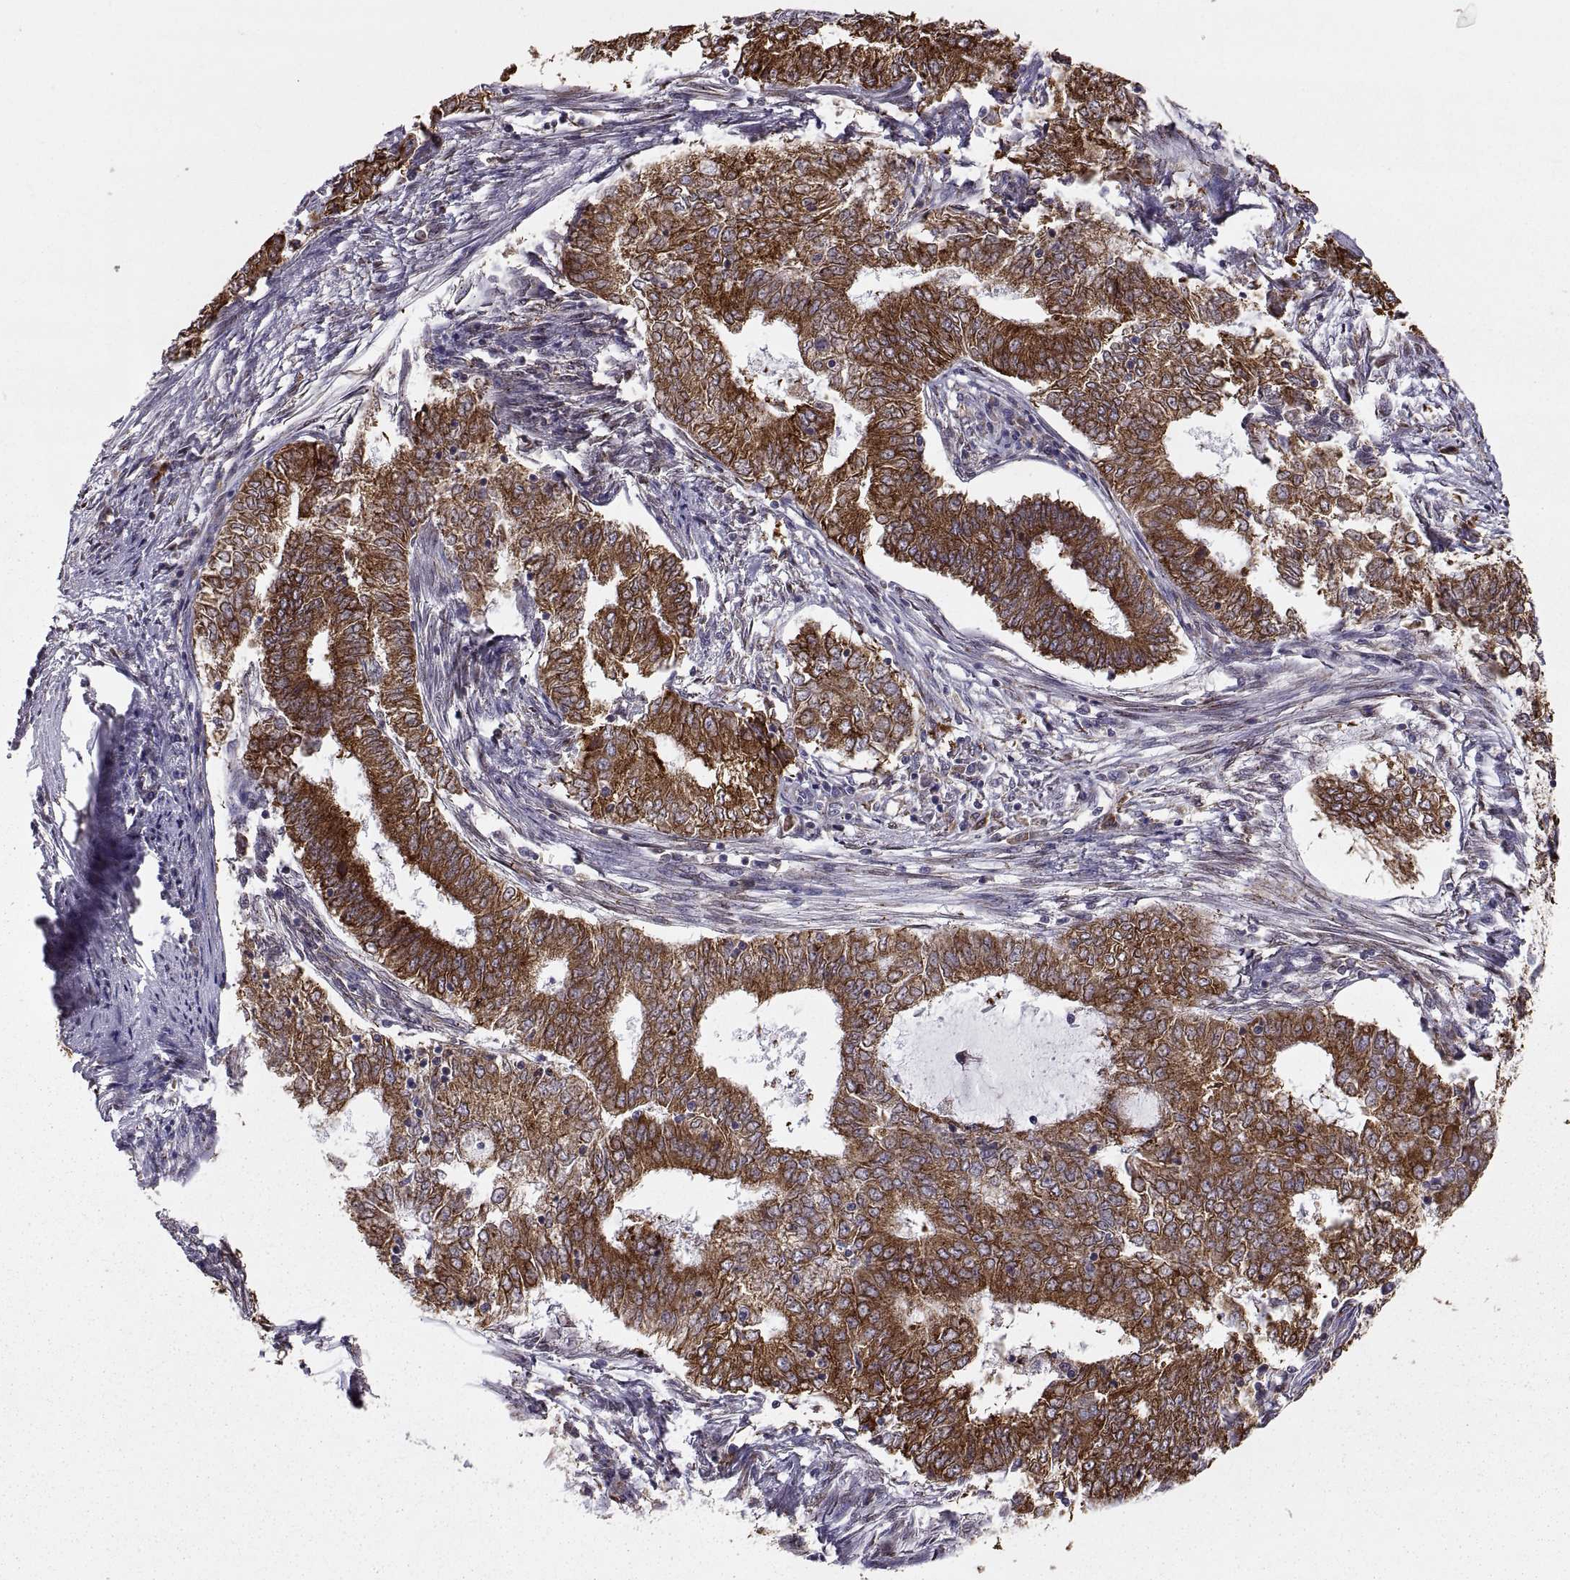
{"staining": {"intensity": "strong", "quantity": ">75%", "location": "cytoplasmic/membranous"}, "tissue": "endometrial cancer", "cell_type": "Tumor cells", "image_type": "cancer", "snomed": [{"axis": "morphology", "description": "Adenocarcinoma, NOS"}, {"axis": "topography", "description": "Endometrium"}], "caption": "Tumor cells show strong cytoplasmic/membranous positivity in about >75% of cells in endometrial cancer.", "gene": "PLEKHB2", "patient": {"sex": "female", "age": 62}}